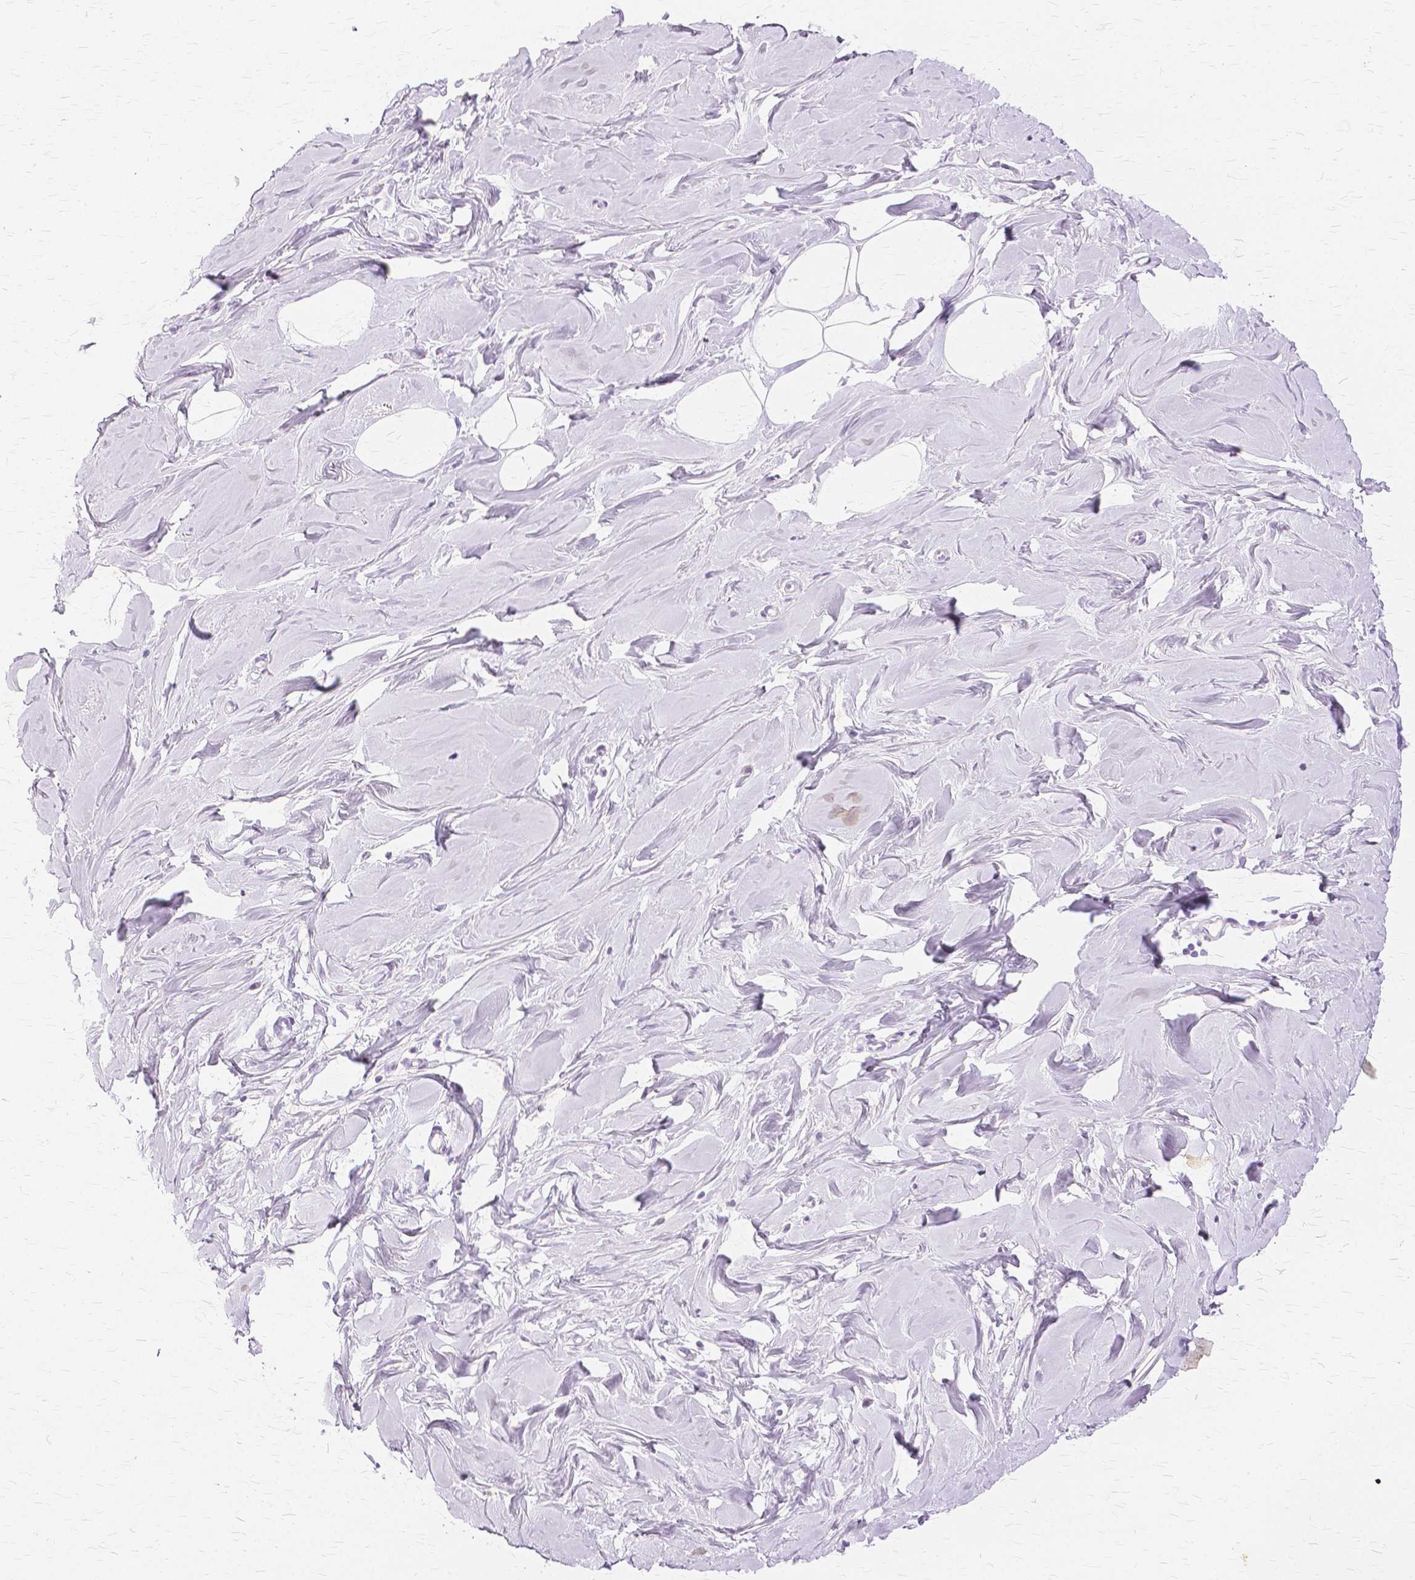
{"staining": {"intensity": "negative", "quantity": "none", "location": "none"}, "tissue": "breast", "cell_type": "Adipocytes", "image_type": "normal", "snomed": [{"axis": "morphology", "description": "Normal tissue, NOS"}, {"axis": "topography", "description": "Breast"}], "caption": "Adipocytes show no significant protein staining in normal breast.", "gene": "TGM1", "patient": {"sex": "female", "age": 27}}